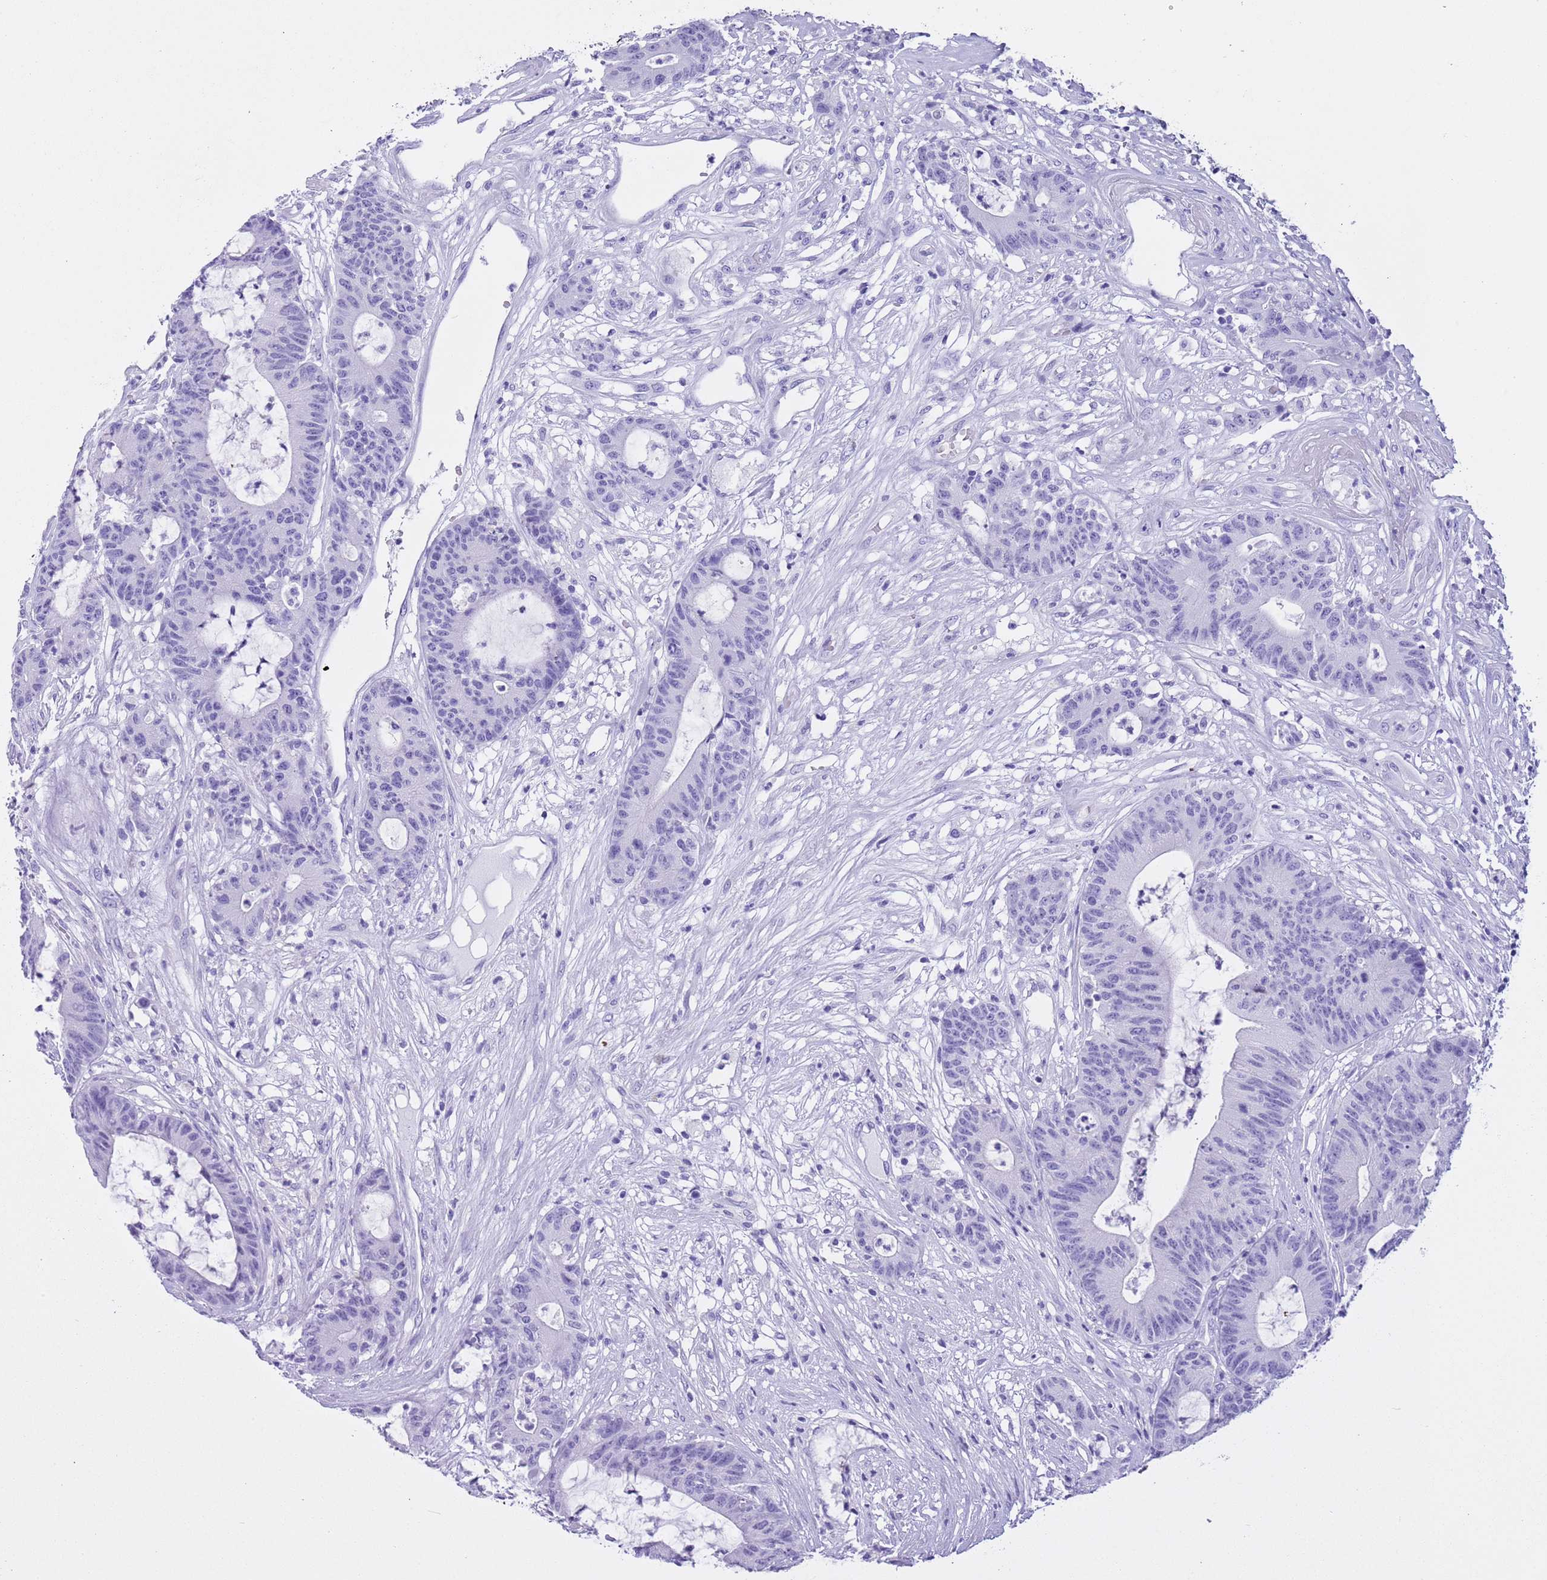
{"staining": {"intensity": "negative", "quantity": "none", "location": "none"}, "tissue": "colorectal cancer", "cell_type": "Tumor cells", "image_type": "cancer", "snomed": [{"axis": "morphology", "description": "Adenocarcinoma, NOS"}, {"axis": "topography", "description": "Colon"}], "caption": "This is an immunohistochemistry photomicrograph of human colorectal cancer. There is no staining in tumor cells.", "gene": "TMEM185B", "patient": {"sex": "female", "age": 84}}